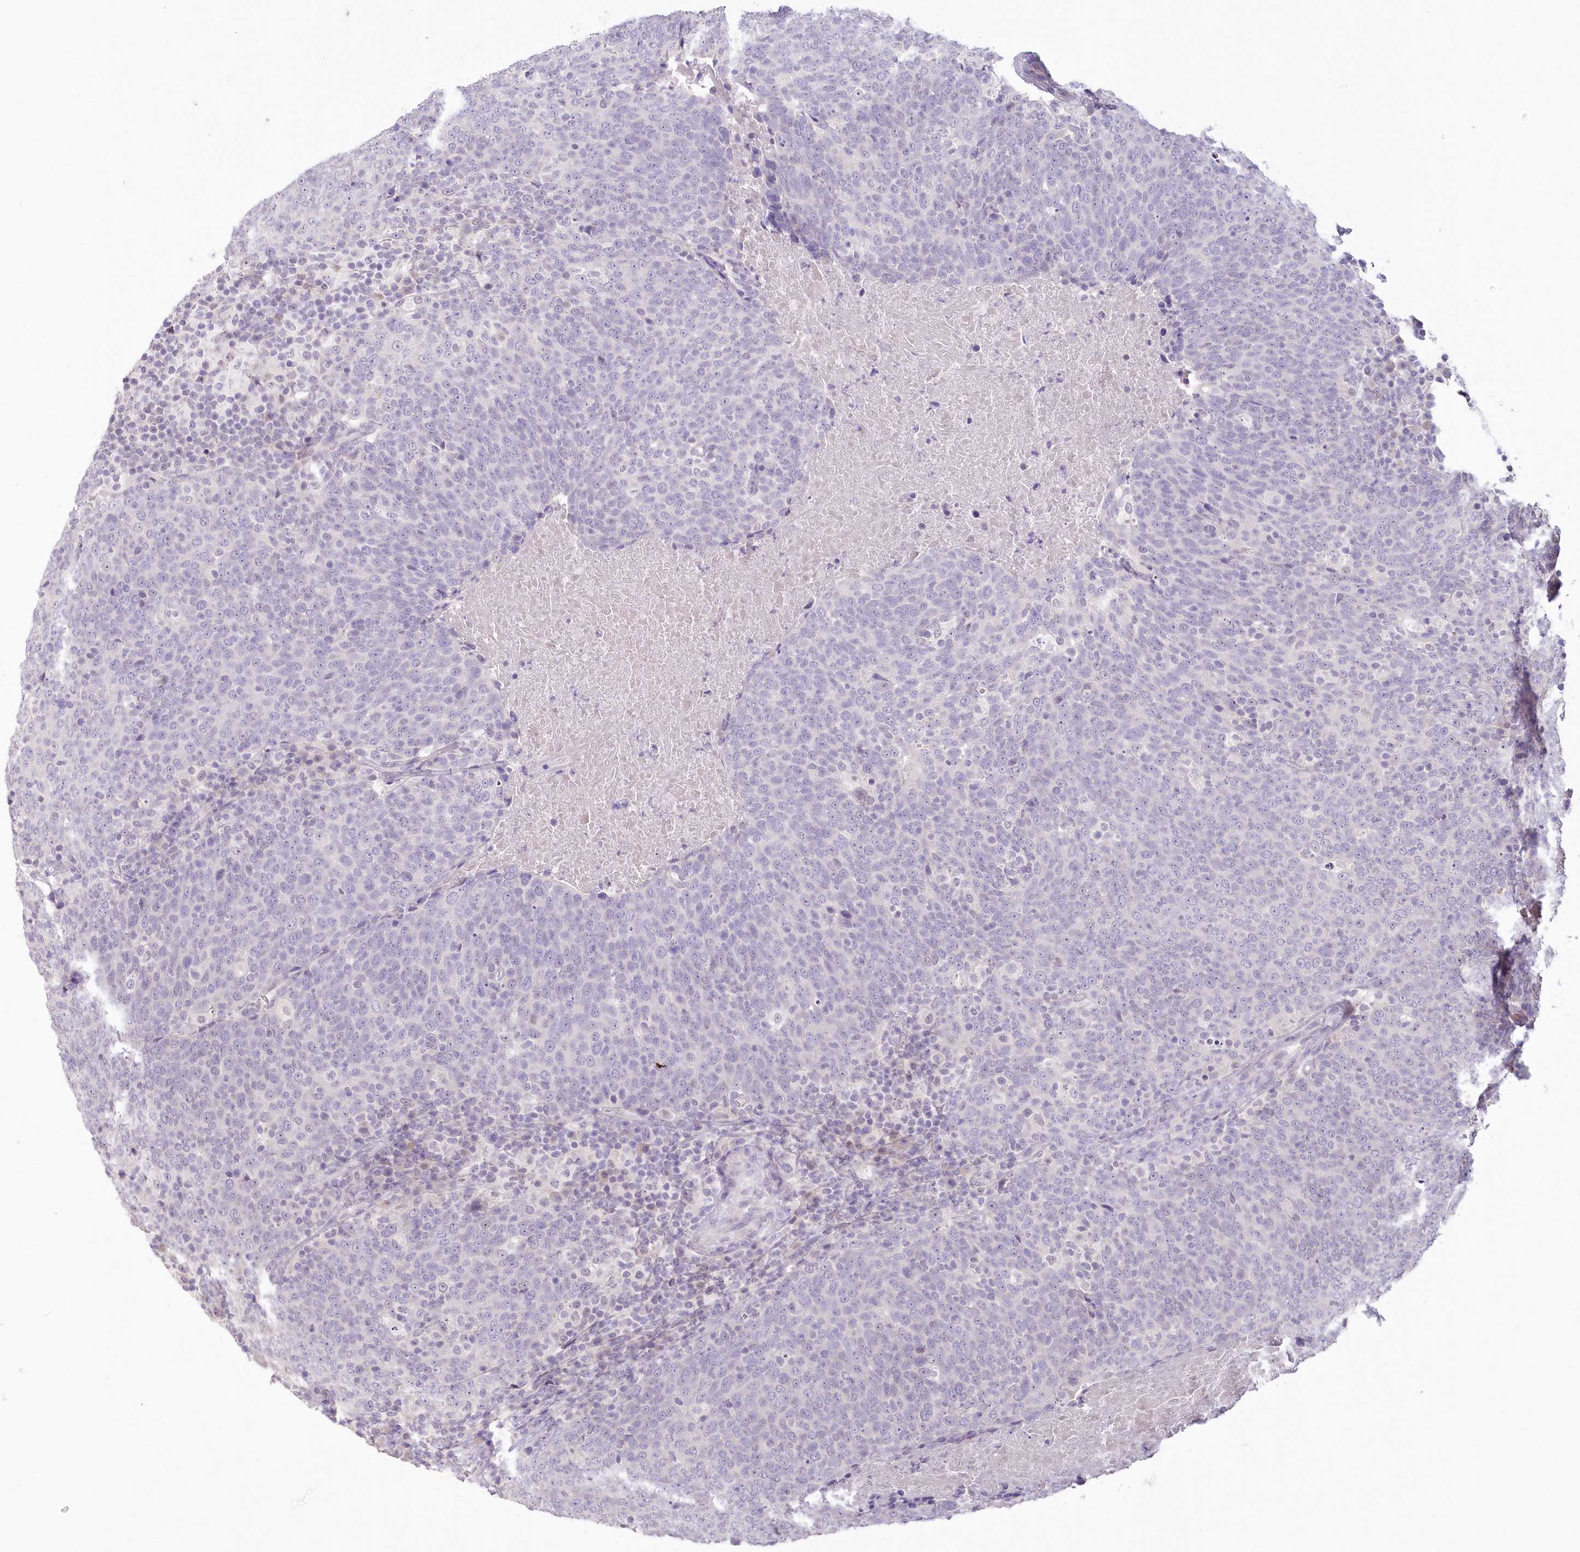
{"staining": {"intensity": "negative", "quantity": "none", "location": "none"}, "tissue": "head and neck cancer", "cell_type": "Tumor cells", "image_type": "cancer", "snomed": [{"axis": "morphology", "description": "Squamous cell carcinoma, NOS"}, {"axis": "morphology", "description": "Squamous cell carcinoma, metastatic, NOS"}, {"axis": "topography", "description": "Lymph node"}, {"axis": "topography", "description": "Head-Neck"}], "caption": "Immunohistochemical staining of metastatic squamous cell carcinoma (head and neck) displays no significant expression in tumor cells. (Stains: DAB IHC with hematoxylin counter stain, Microscopy: brightfield microscopy at high magnification).", "gene": "USP11", "patient": {"sex": "male", "age": 62}}